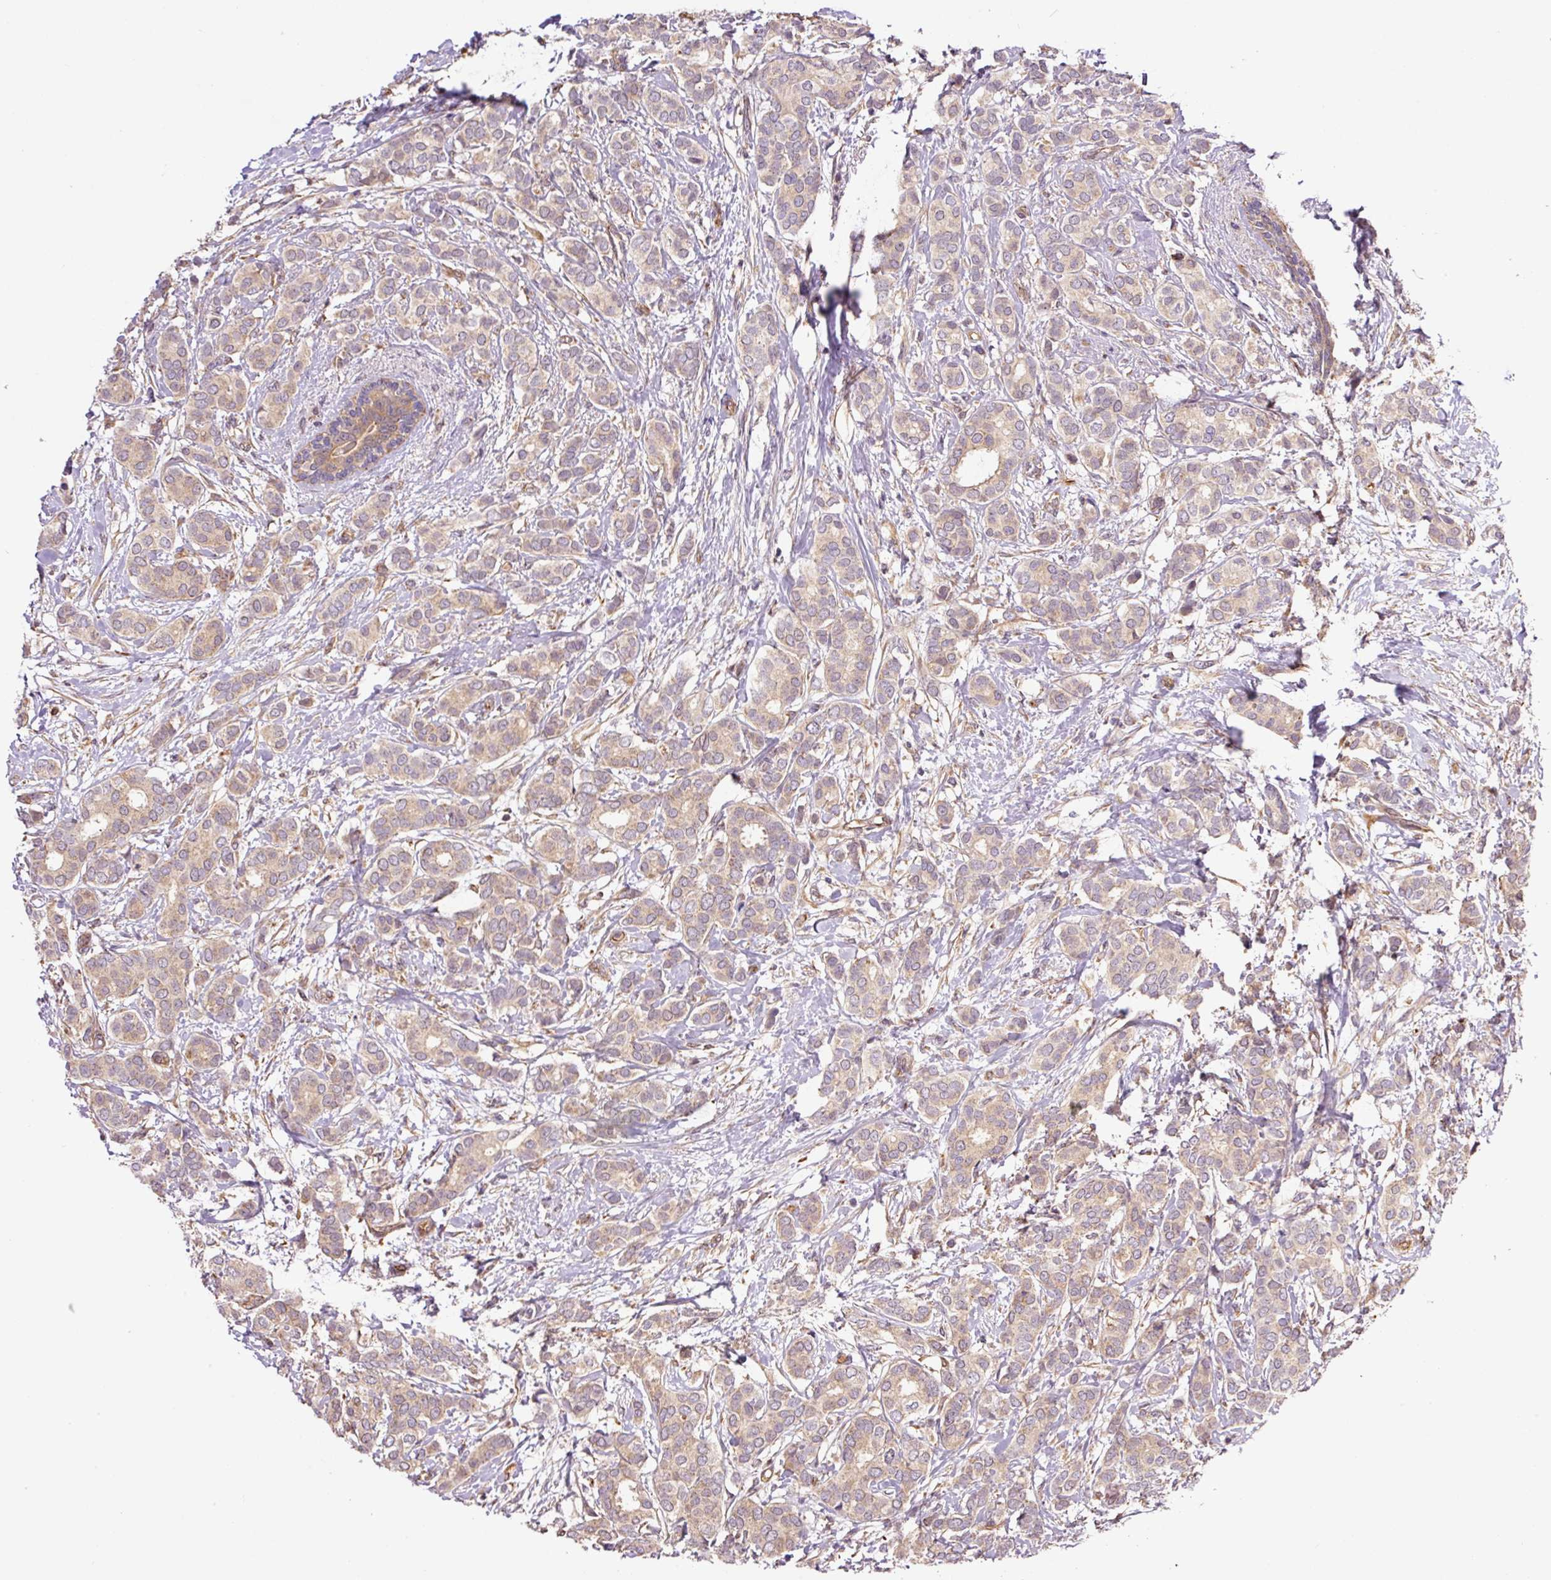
{"staining": {"intensity": "weak", "quantity": "<25%", "location": "cytoplasmic/membranous"}, "tissue": "breast cancer", "cell_type": "Tumor cells", "image_type": "cancer", "snomed": [{"axis": "morphology", "description": "Duct carcinoma"}, {"axis": "topography", "description": "Breast"}], "caption": "Tumor cells show no significant positivity in infiltrating ductal carcinoma (breast).", "gene": "PCK2", "patient": {"sex": "female", "age": 73}}